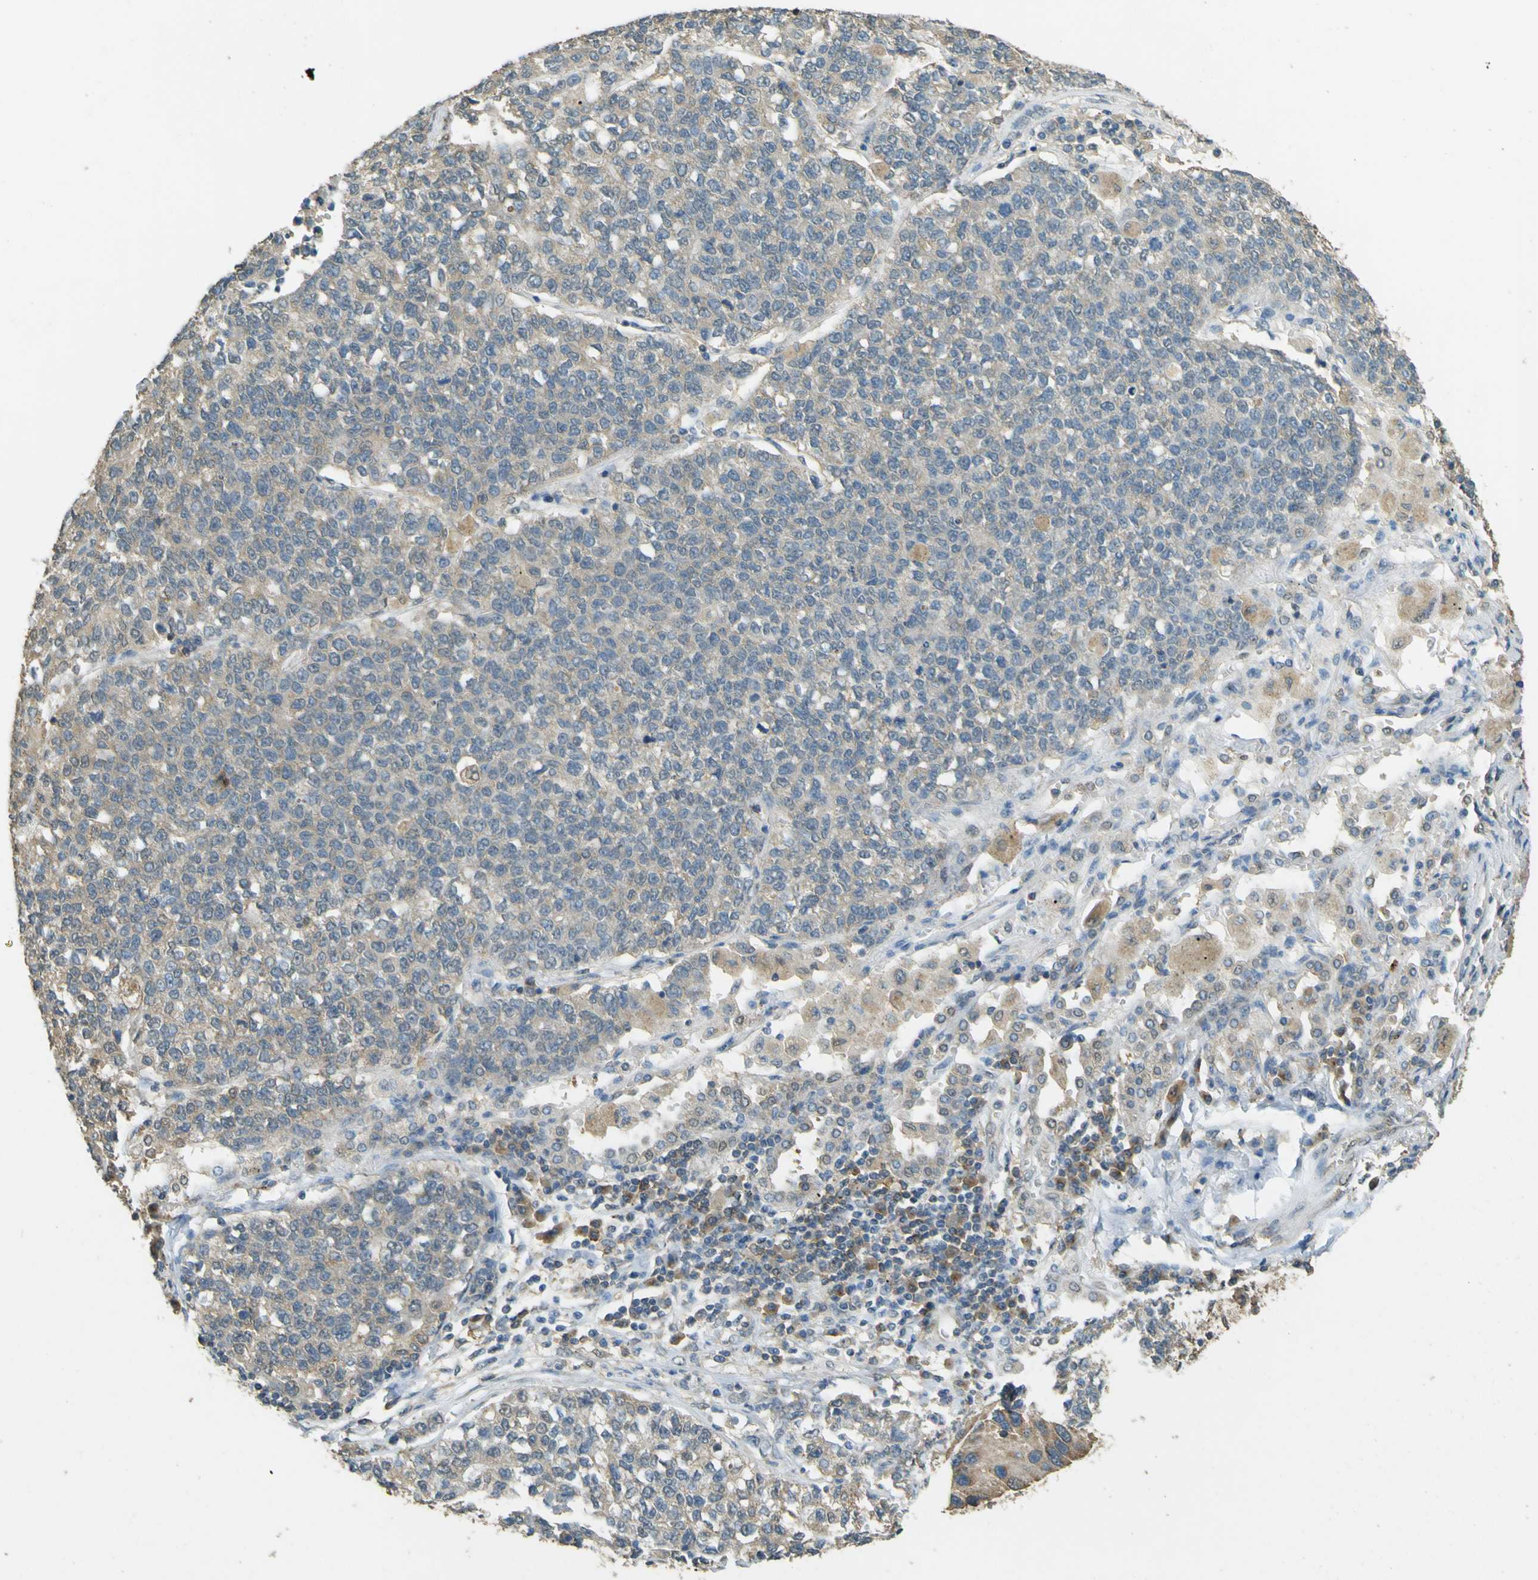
{"staining": {"intensity": "weak", "quantity": "25%-75%", "location": "cytoplasmic/membranous"}, "tissue": "lung cancer", "cell_type": "Tumor cells", "image_type": "cancer", "snomed": [{"axis": "morphology", "description": "Adenocarcinoma, NOS"}, {"axis": "topography", "description": "Lung"}], "caption": "Tumor cells demonstrate weak cytoplasmic/membranous positivity in about 25%-75% of cells in lung cancer.", "gene": "GOLGA1", "patient": {"sex": "male", "age": 49}}